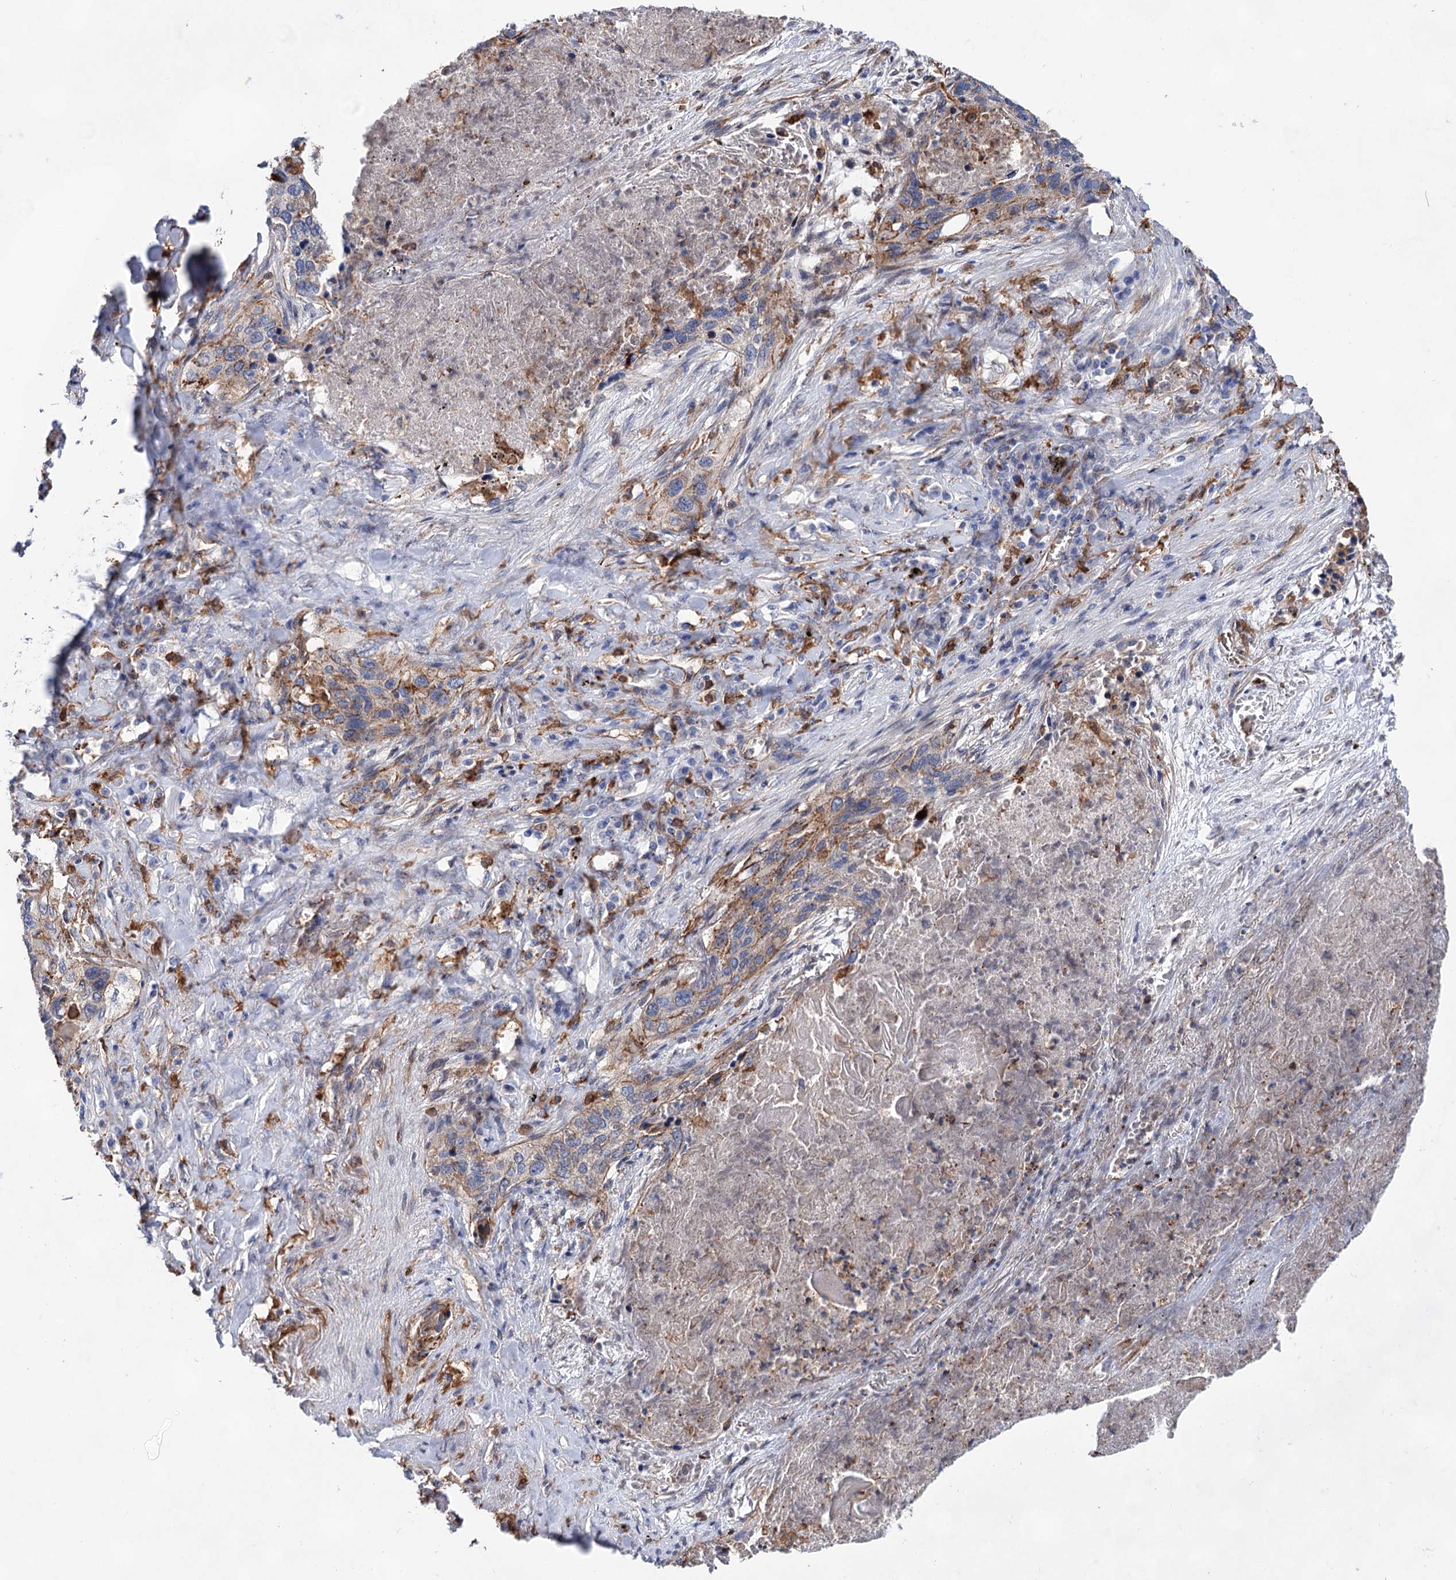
{"staining": {"intensity": "moderate", "quantity": "<25%", "location": "cytoplasmic/membranous"}, "tissue": "lung cancer", "cell_type": "Tumor cells", "image_type": "cancer", "snomed": [{"axis": "morphology", "description": "Squamous cell carcinoma, NOS"}, {"axis": "topography", "description": "Lung"}], "caption": "Protein expression analysis of squamous cell carcinoma (lung) reveals moderate cytoplasmic/membranous expression in approximately <25% of tumor cells. The staining was performed using DAB (3,3'-diaminobenzidine), with brown indicating positive protein expression. Nuclei are stained blue with hematoxylin.", "gene": "TMTC3", "patient": {"sex": "female", "age": 63}}